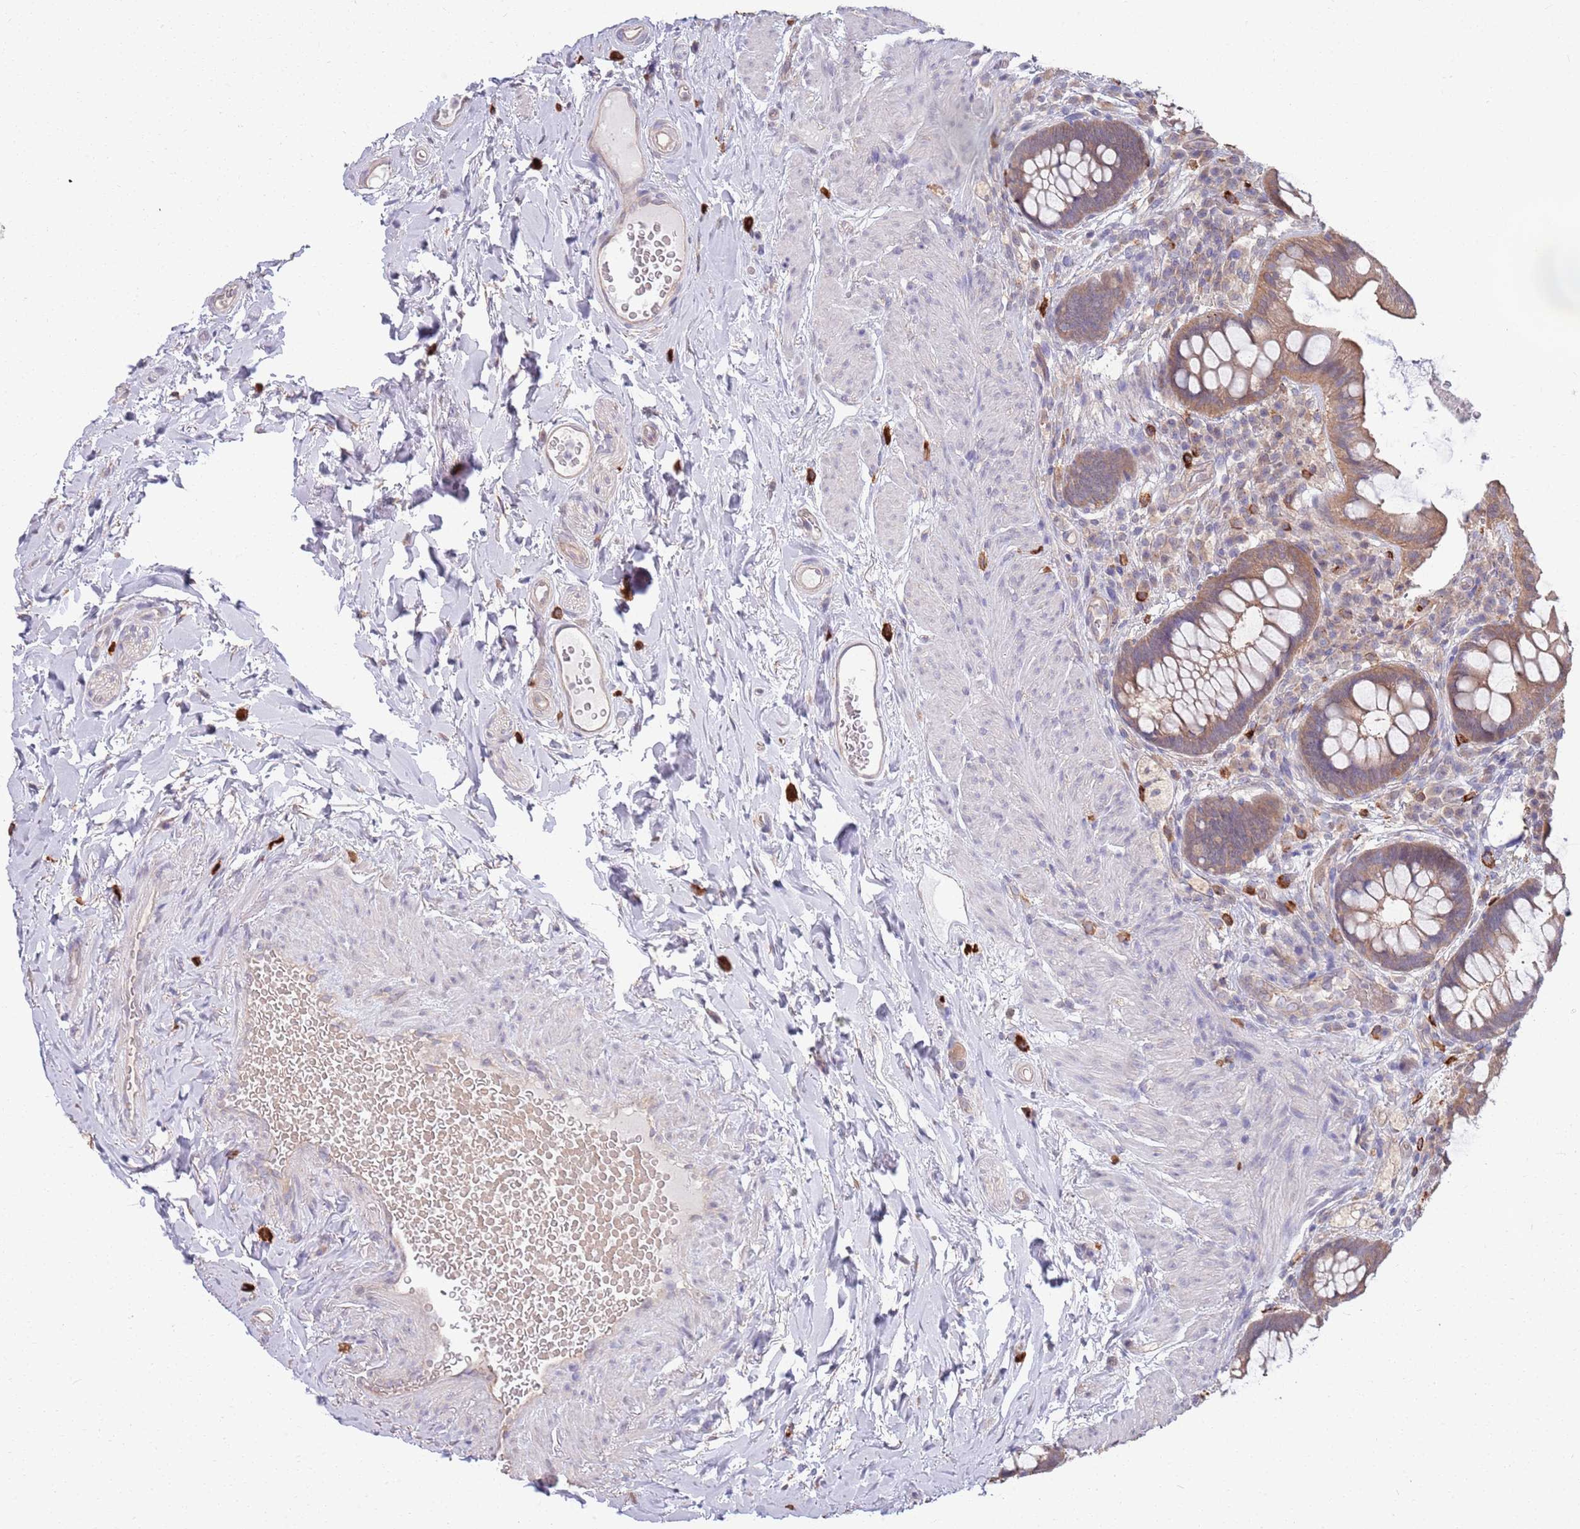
{"staining": {"intensity": "moderate", "quantity": ">75%", "location": "cytoplasmic/membranous"}, "tissue": "rectum", "cell_type": "Glandular cells", "image_type": "normal", "snomed": [{"axis": "morphology", "description": "Normal tissue, NOS"}, {"axis": "topography", "description": "Rectum"}, {"axis": "topography", "description": "Peripheral nerve tissue"}], "caption": "Glandular cells reveal medium levels of moderate cytoplasmic/membranous staining in approximately >75% of cells in unremarkable human rectum.", "gene": "MARVELD2", "patient": {"sex": "female", "age": 69}}